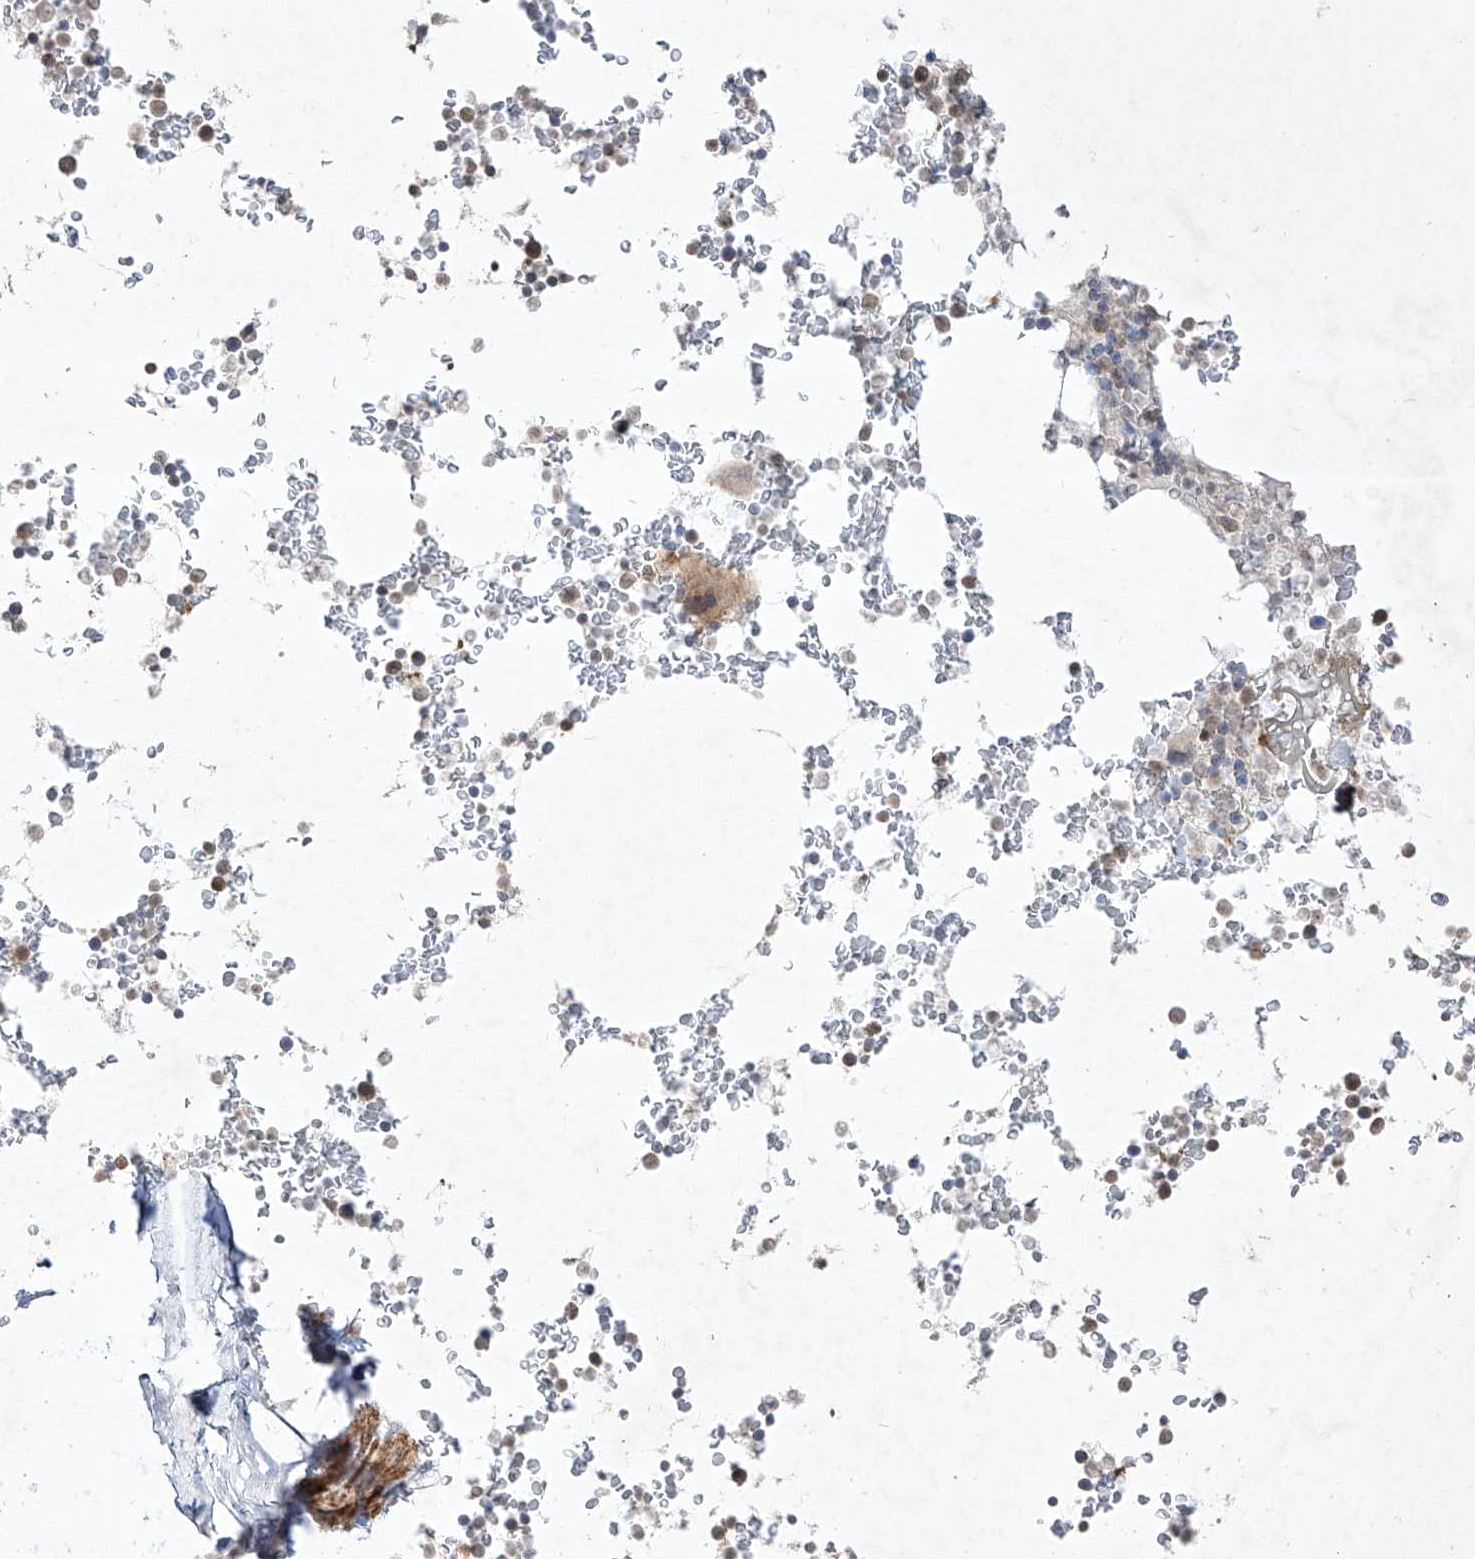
{"staining": {"intensity": "moderate", "quantity": "<25%", "location": "cytoplasmic/membranous"}, "tissue": "bone marrow", "cell_type": "Hematopoietic cells", "image_type": "normal", "snomed": [{"axis": "morphology", "description": "Normal tissue, NOS"}, {"axis": "topography", "description": "Bone marrow"}], "caption": "Immunohistochemistry histopathology image of normal bone marrow: bone marrow stained using immunohistochemistry exhibits low levels of moderate protein expression localized specifically in the cytoplasmic/membranous of hematopoietic cells, appearing as a cytoplasmic/membranous brown color.", "gene": "KDM1B", "patient": {"sex": "male", "age": 58}}